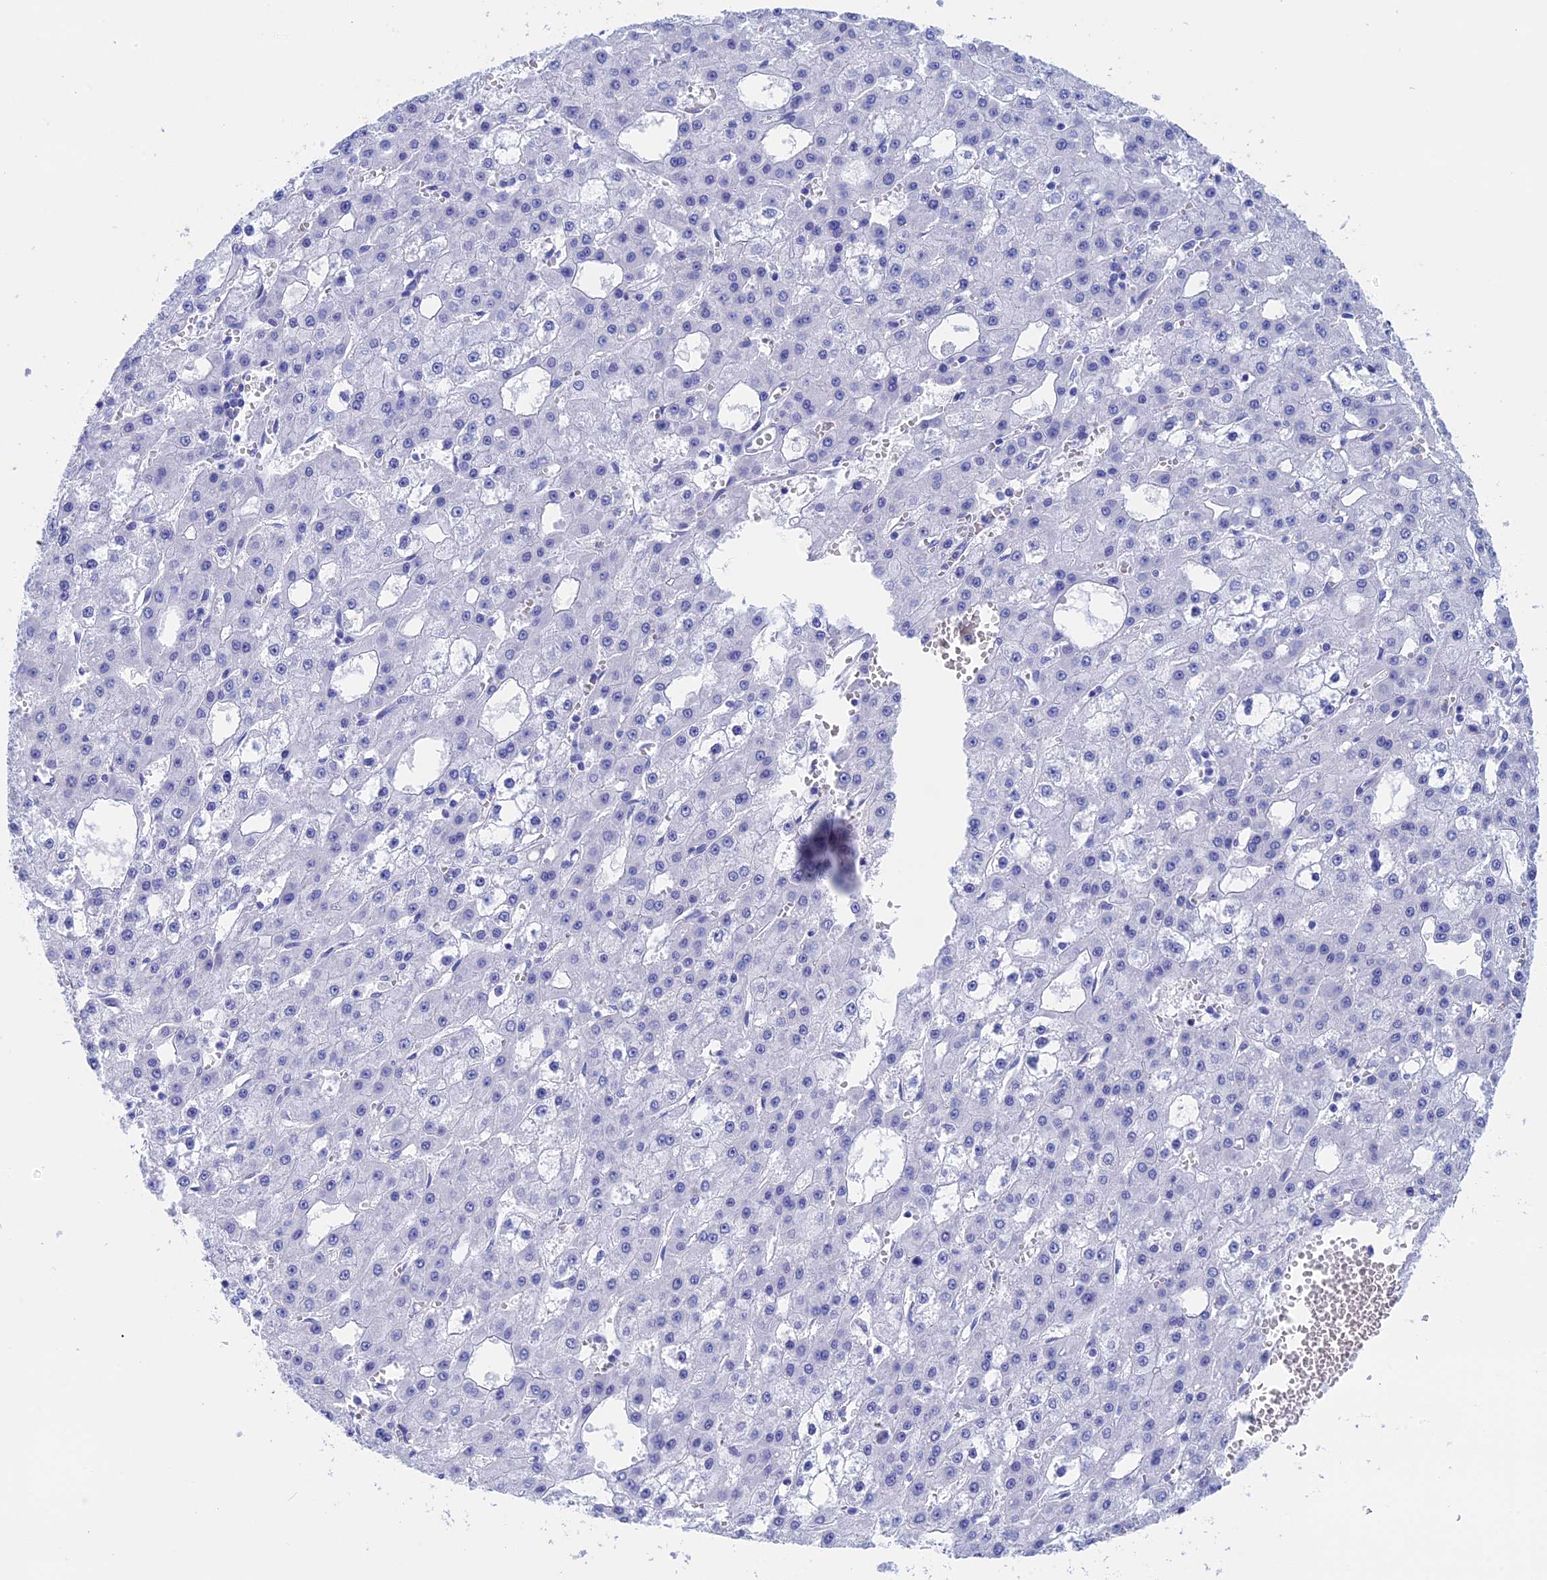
{"staining": {"intensity": "negative", "quantity": "none", "location": "none"}, "tissue": "liver cancer", "cell_type": "Tumor cells", "image_type": "cancer", "snomed": [{"axis": "morphology", "description": "Carcinoma, Hepatocellular, NOS"}, {"axis": "topography", "description": "Liver"}], "caption": "Tumor cells show no significant positivity in liver cancer. Nuclei are stained in blue.", "gene": "TEX101", "patient": {"sex": "male", "age": 47}}